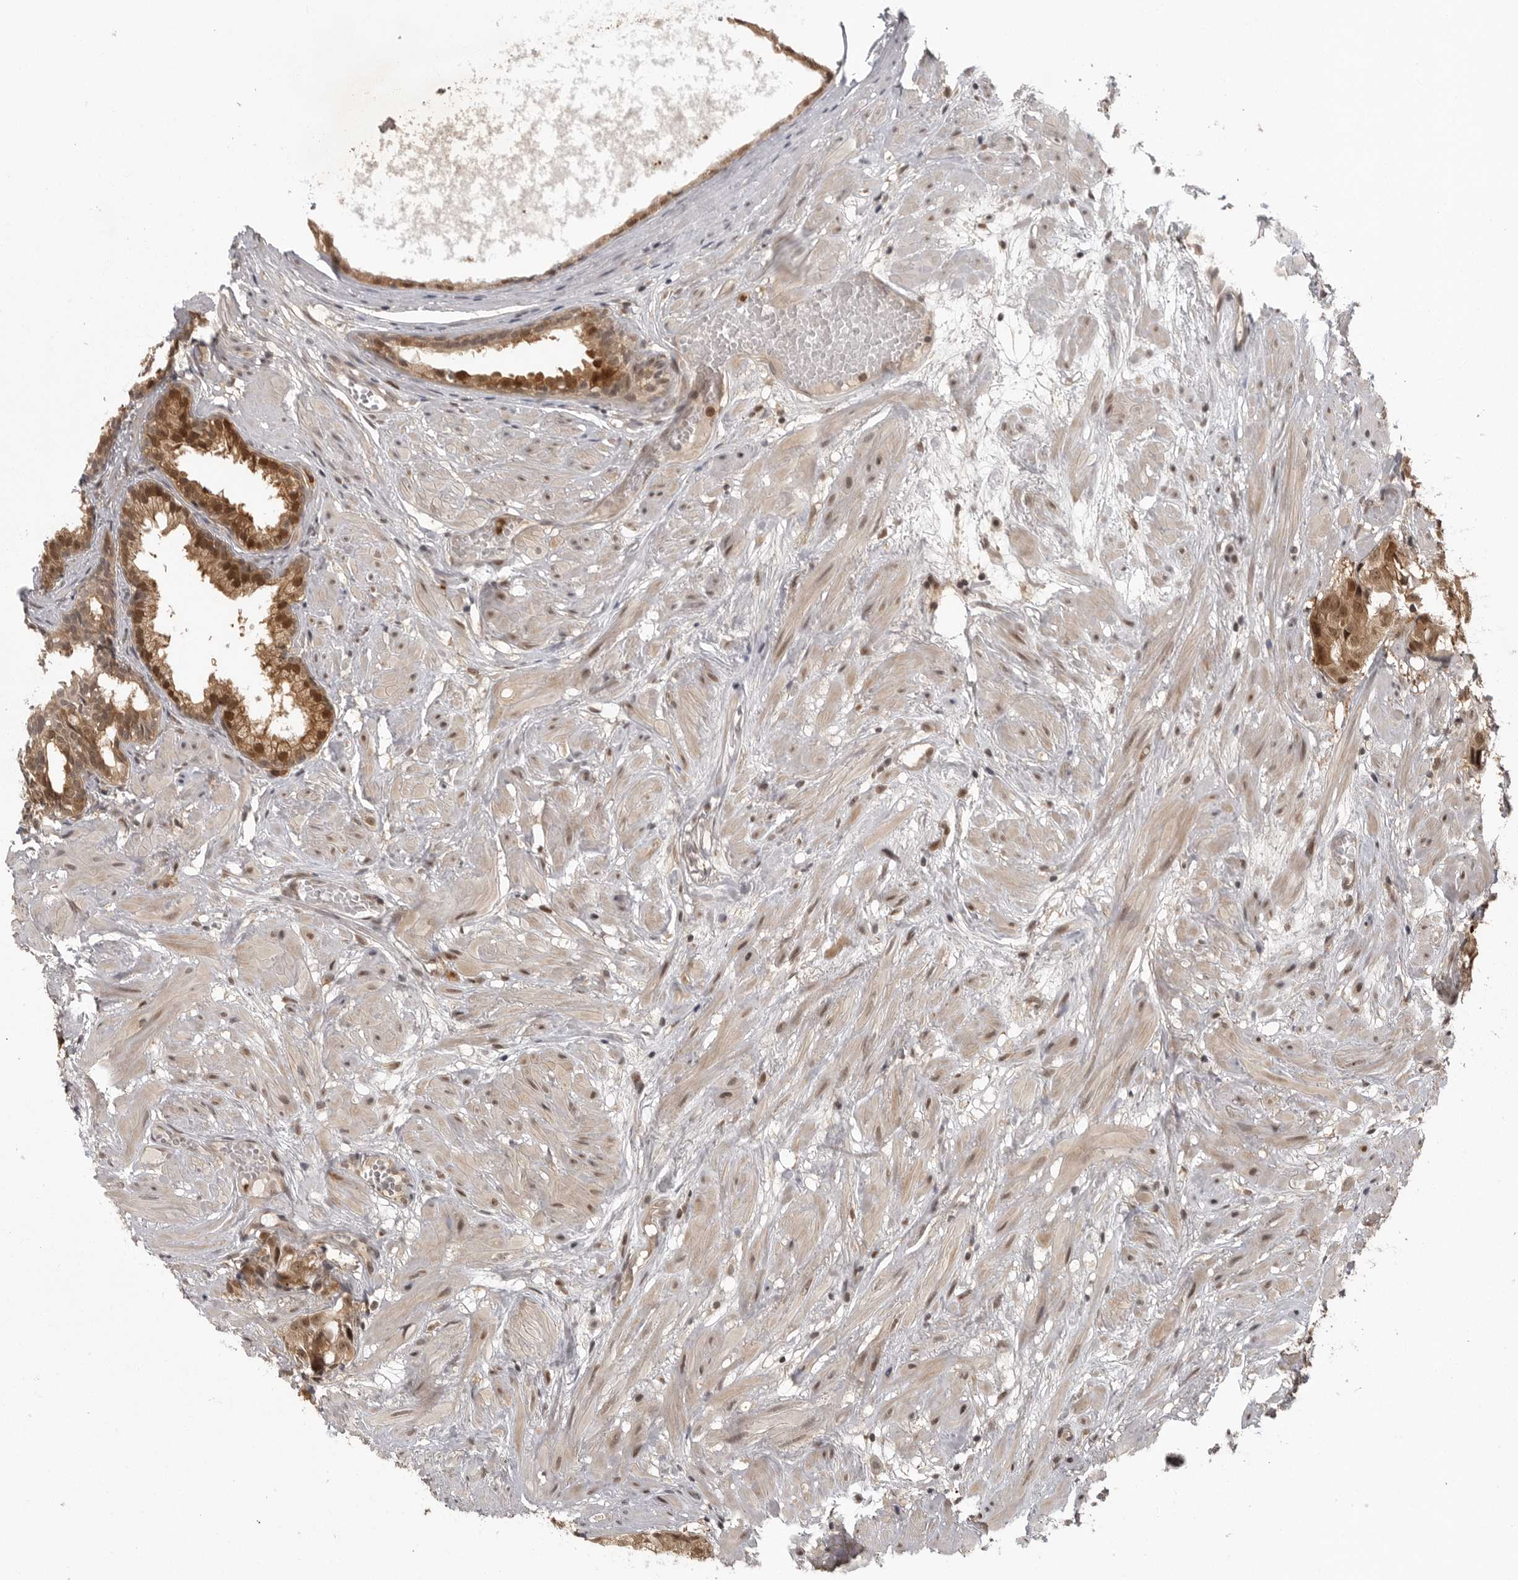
{"staining": {"intensity": "moderate", "quantity": ">75%", "location": "cytoplasmic/membranous,nuclear"}, "tissue": "prostate cancer", "cell_type": "Tumor cells", "image_type": "cancer", "snomed": [{"axis": "morphology", "description": "Adenocarcinoma, Low grade"}, {"axis": "topography", "description": "Prostate"}], "caption": "Immunohistochemistry (IHC) staining of adenocarcinoma (low-grade) (prostate), which displays medium levels of moderate cytoplasmic/membranous and nuclear expression in about >75% of tumor cells indicating moderate cytoplasmic/membranous and nuclear protein expression. The staining was performed using DAB (brown) for protein detection and nuclei were counterstained in hematoxylin (blue).", "gene": "PEG3", "patient": {"sex": "male", "age": 88}}